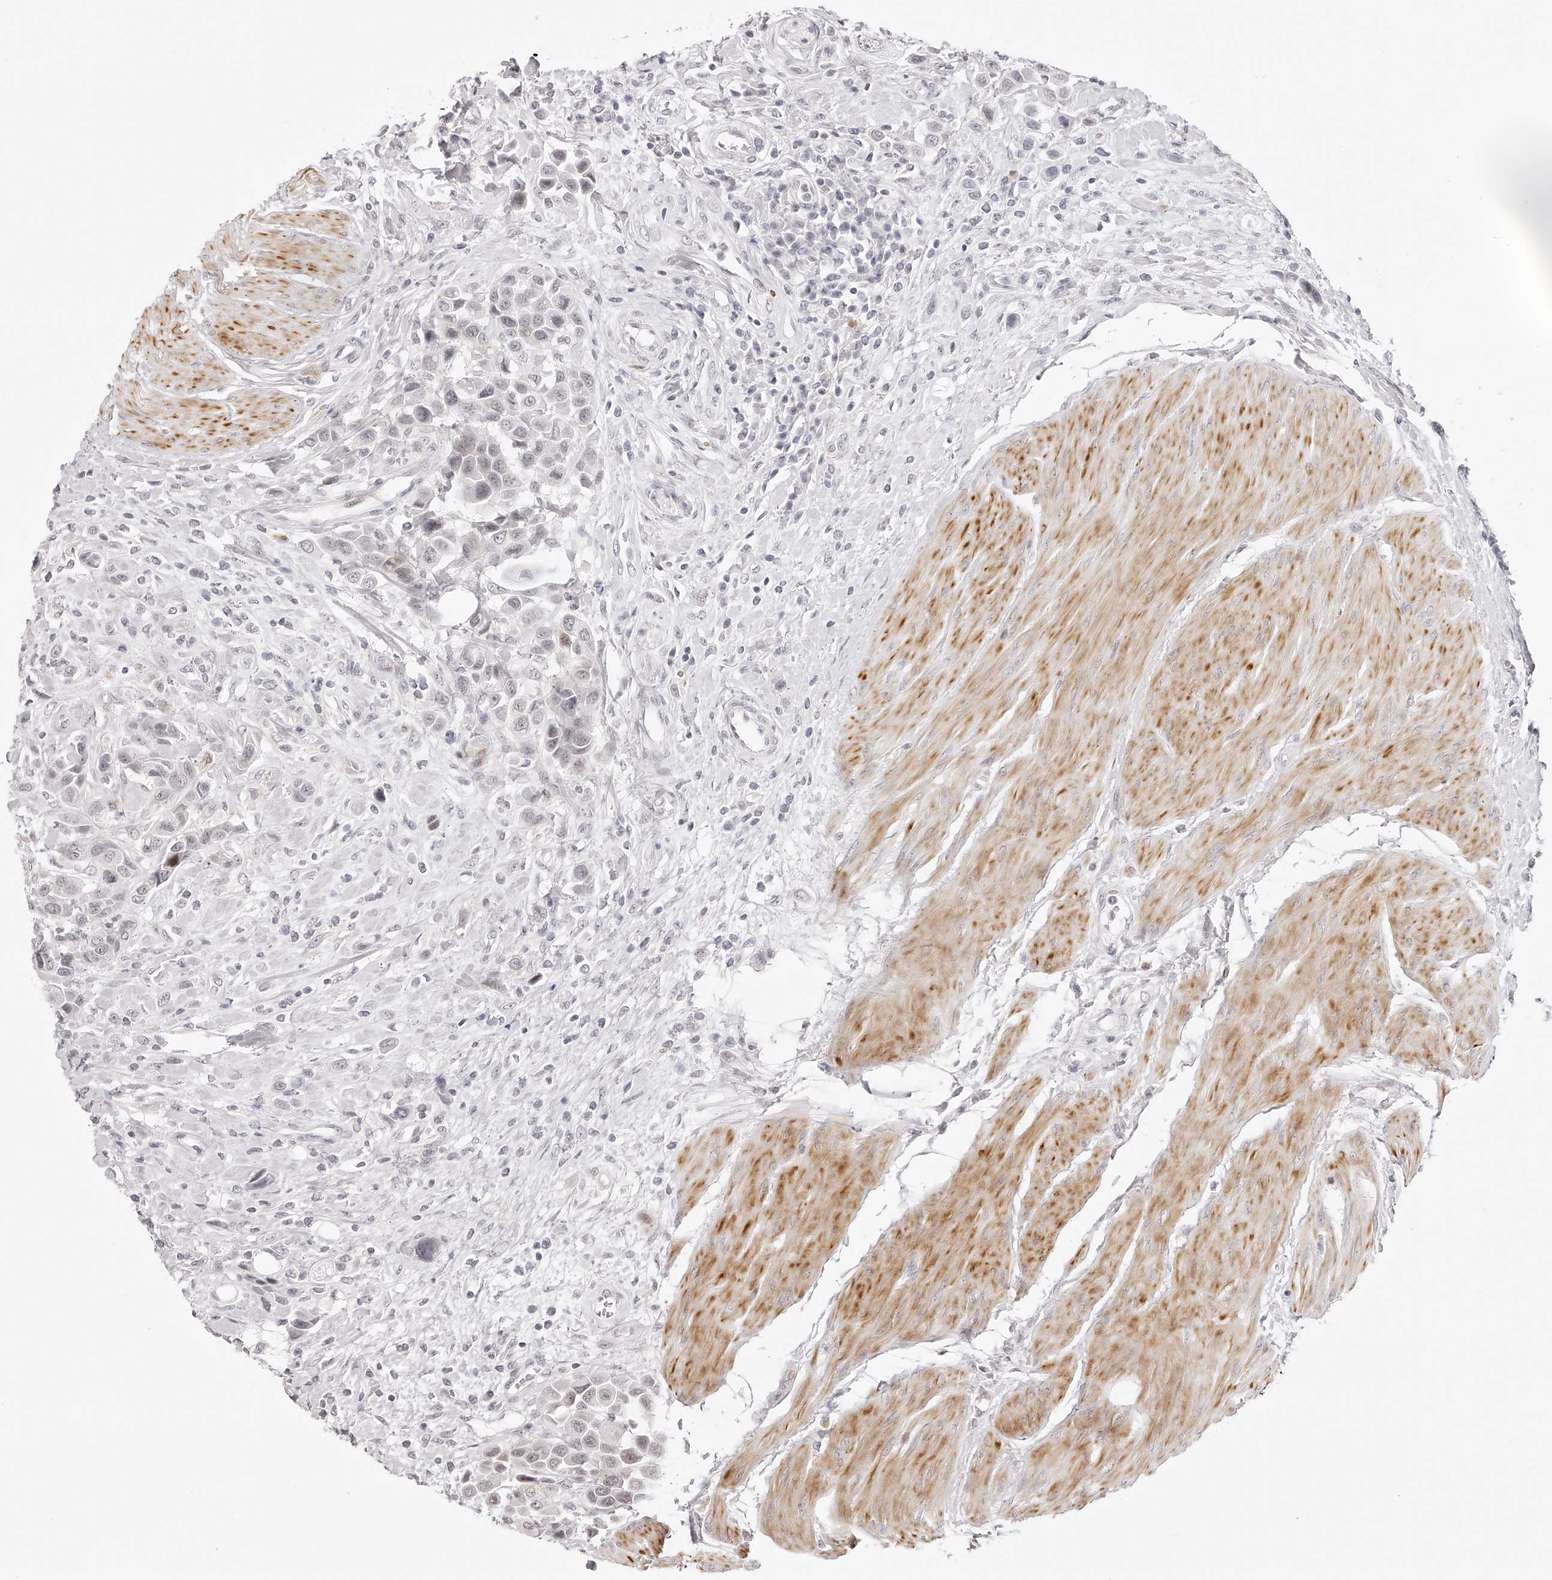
{"staining": {"intensity": "weak", "quantity": "<25%", "location": "nuclear"}, "tissue": "urothelial cancer", "cell_type": "Tumor cells", "image_type": "cancer", "snomed": [{"axis": "morphology", "description": "Urothelial carcinoma, High grade"}, {"axis": "topography", "description": "Urinary bladder"}], "caption": "High power microscopy histopathology image of an immunohistochemistry histopathology image of urothelial cancer, revealing no significant positivity in tumor cells. The staining was performed using DAB to visualize the protein expression in brown, while the nuclei were stained in blue with hematoxylin (Magnification: 20x).", "gene": "PLEKHG1", "patient": {"sex": "male", "age": 50}}